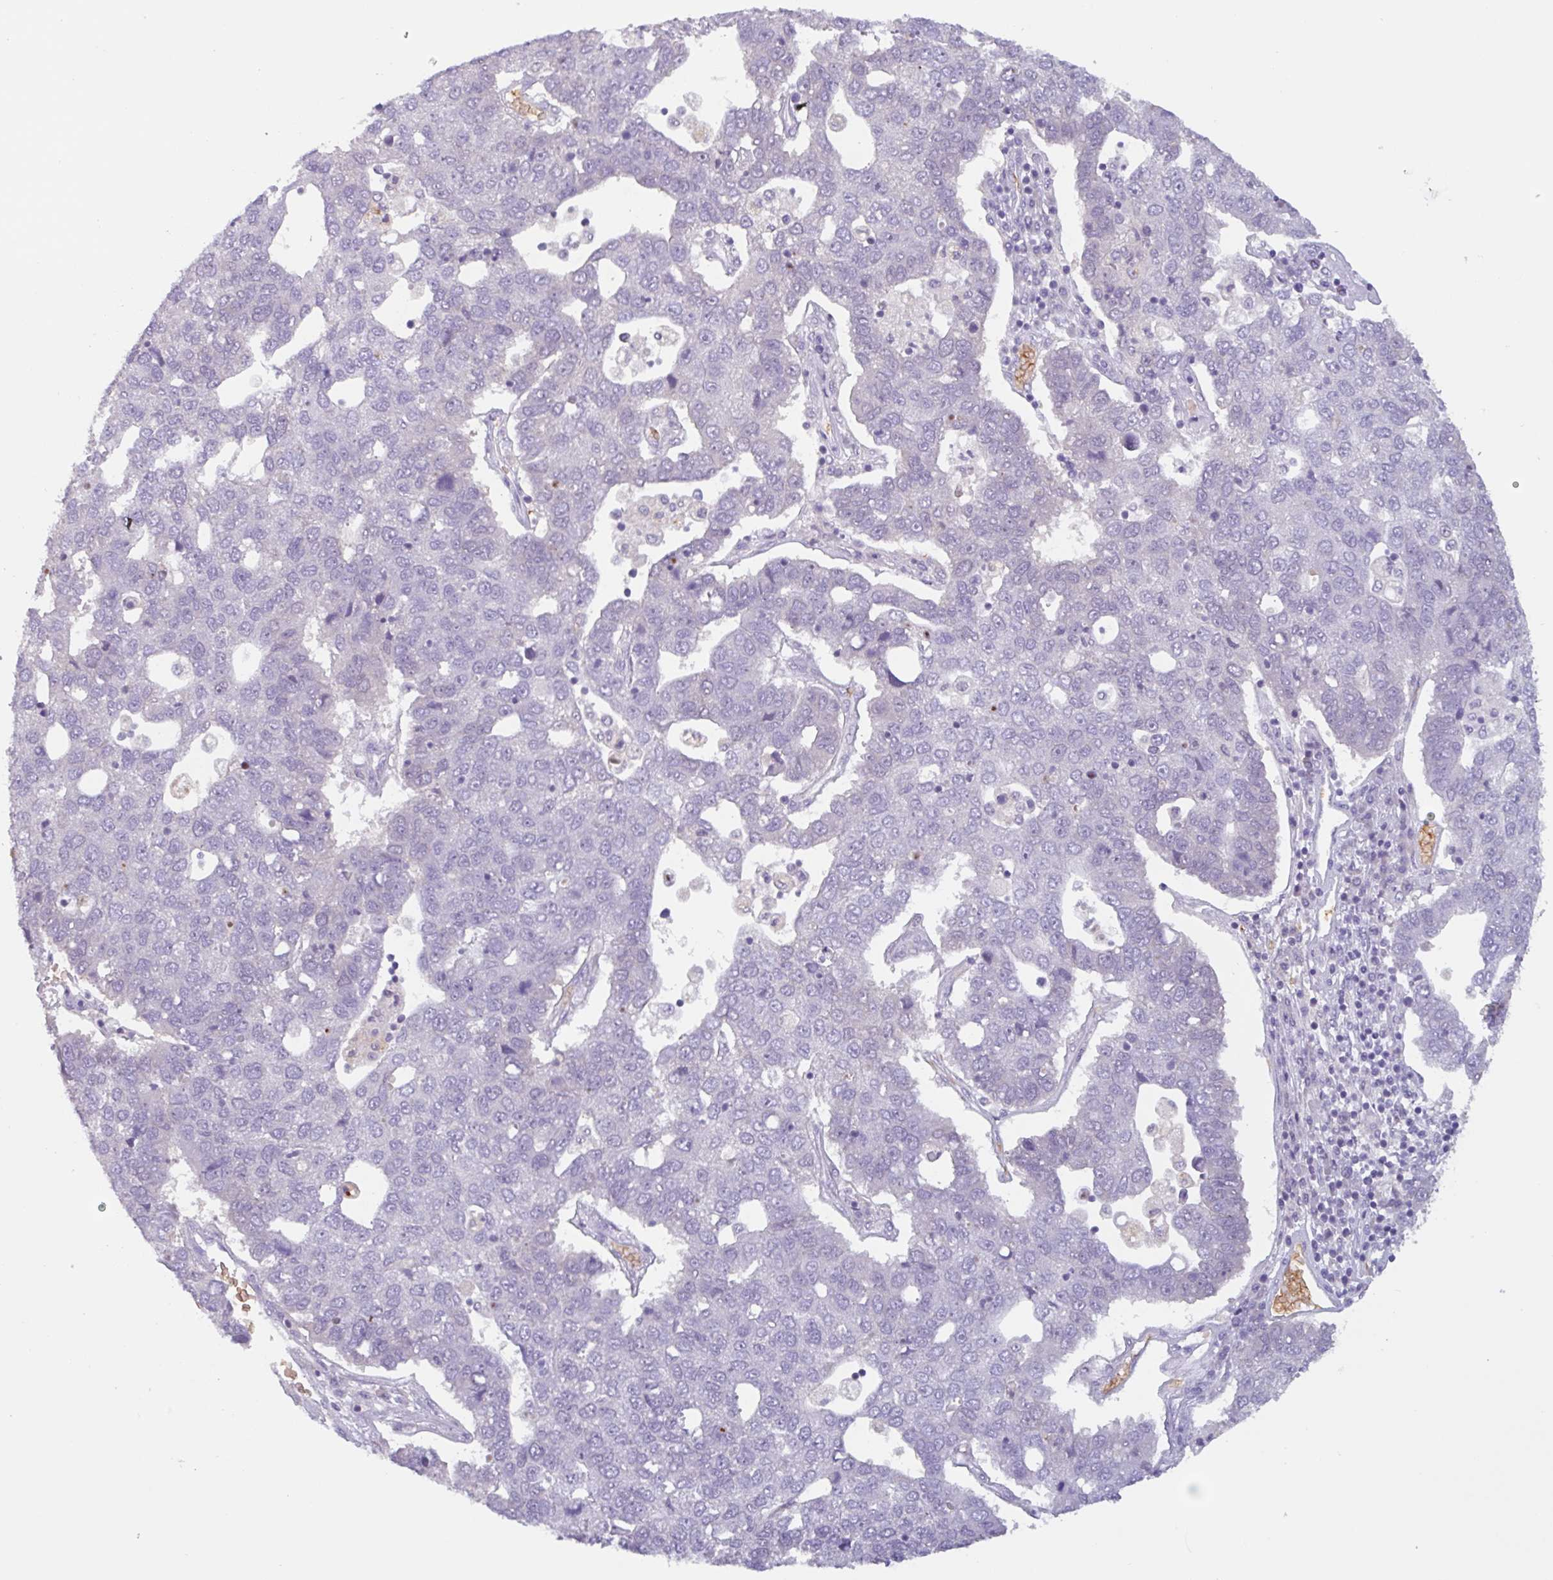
{"staining": {"intensity": "negative", "quantity": "none", "location": "none"}, "tissue": "pancreatic cancer", "cell_type": "Tumor cells", "image_type": "cancer", "snomed": [{"axis": "morphology", "description": "Adenocarcinoma, NOS"}, {"axis": "topography", "description": "Pancreas"}], "caption": "Tumor cells show no significant protein staining in pancreatic cancer.", "gene": "RHAG", "patient": {"sex": "female", "age": 61}}